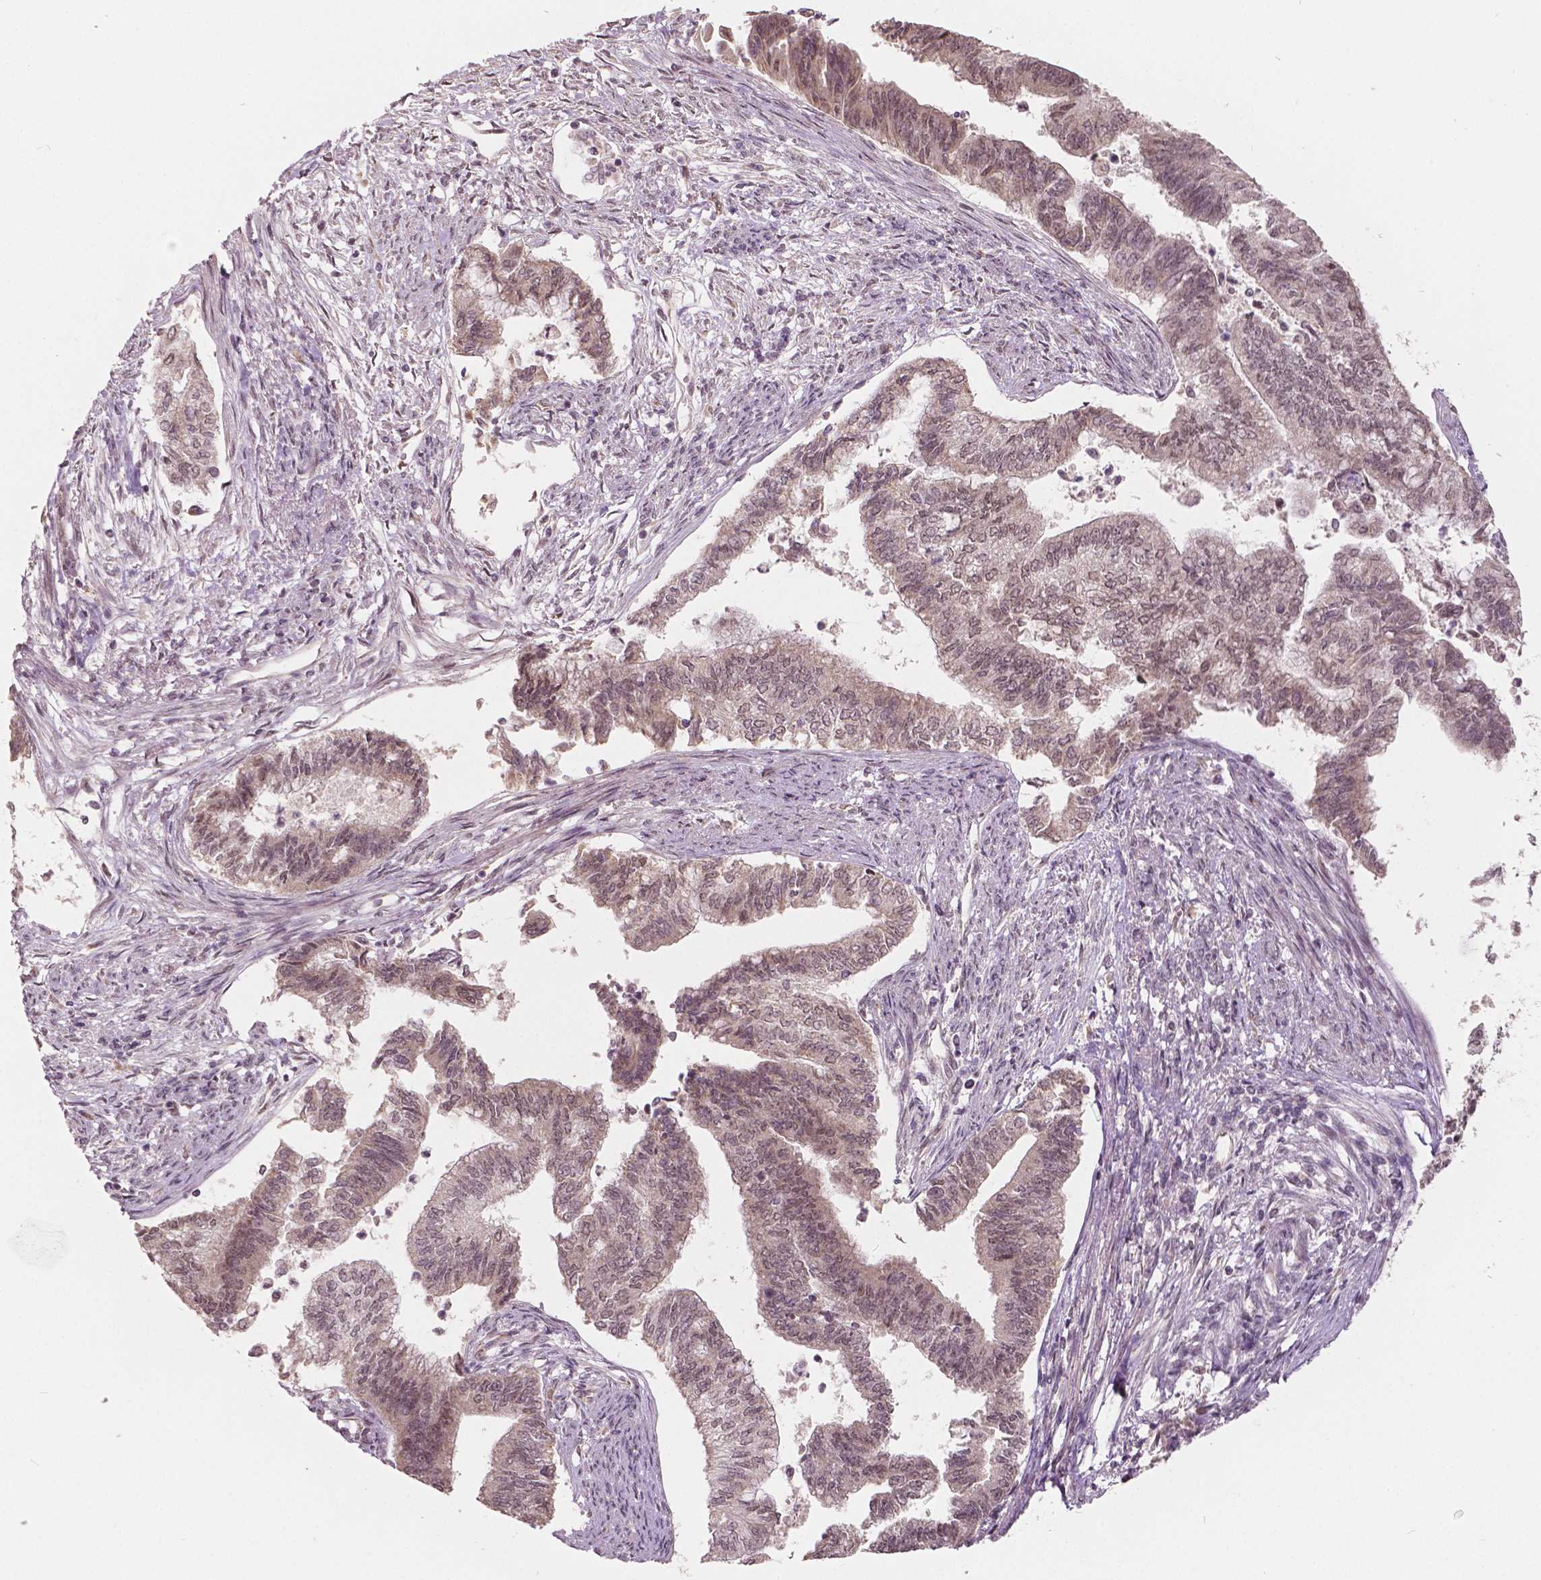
{"staining": {"intensity": "negative", "quantity": "none", "location": "none"}, "tissue": "endometrial cancer", "cell_type": "Tumor cells", "image_type": "cancer", "snomed": [{"axis": "morphology", "description": "Adenocarcinoma, NOS"}, {"axis": "topography", "description": "Endometrium"}], "caption": "DAB (3,3'-diaminobenzidine) immunohistochemical staining of adenocarcinoma (endometrial) exhibits no significant expression in tumor cells.", "gene": "HMBOX1", "patient": {"sex": "female", "age": 65}}